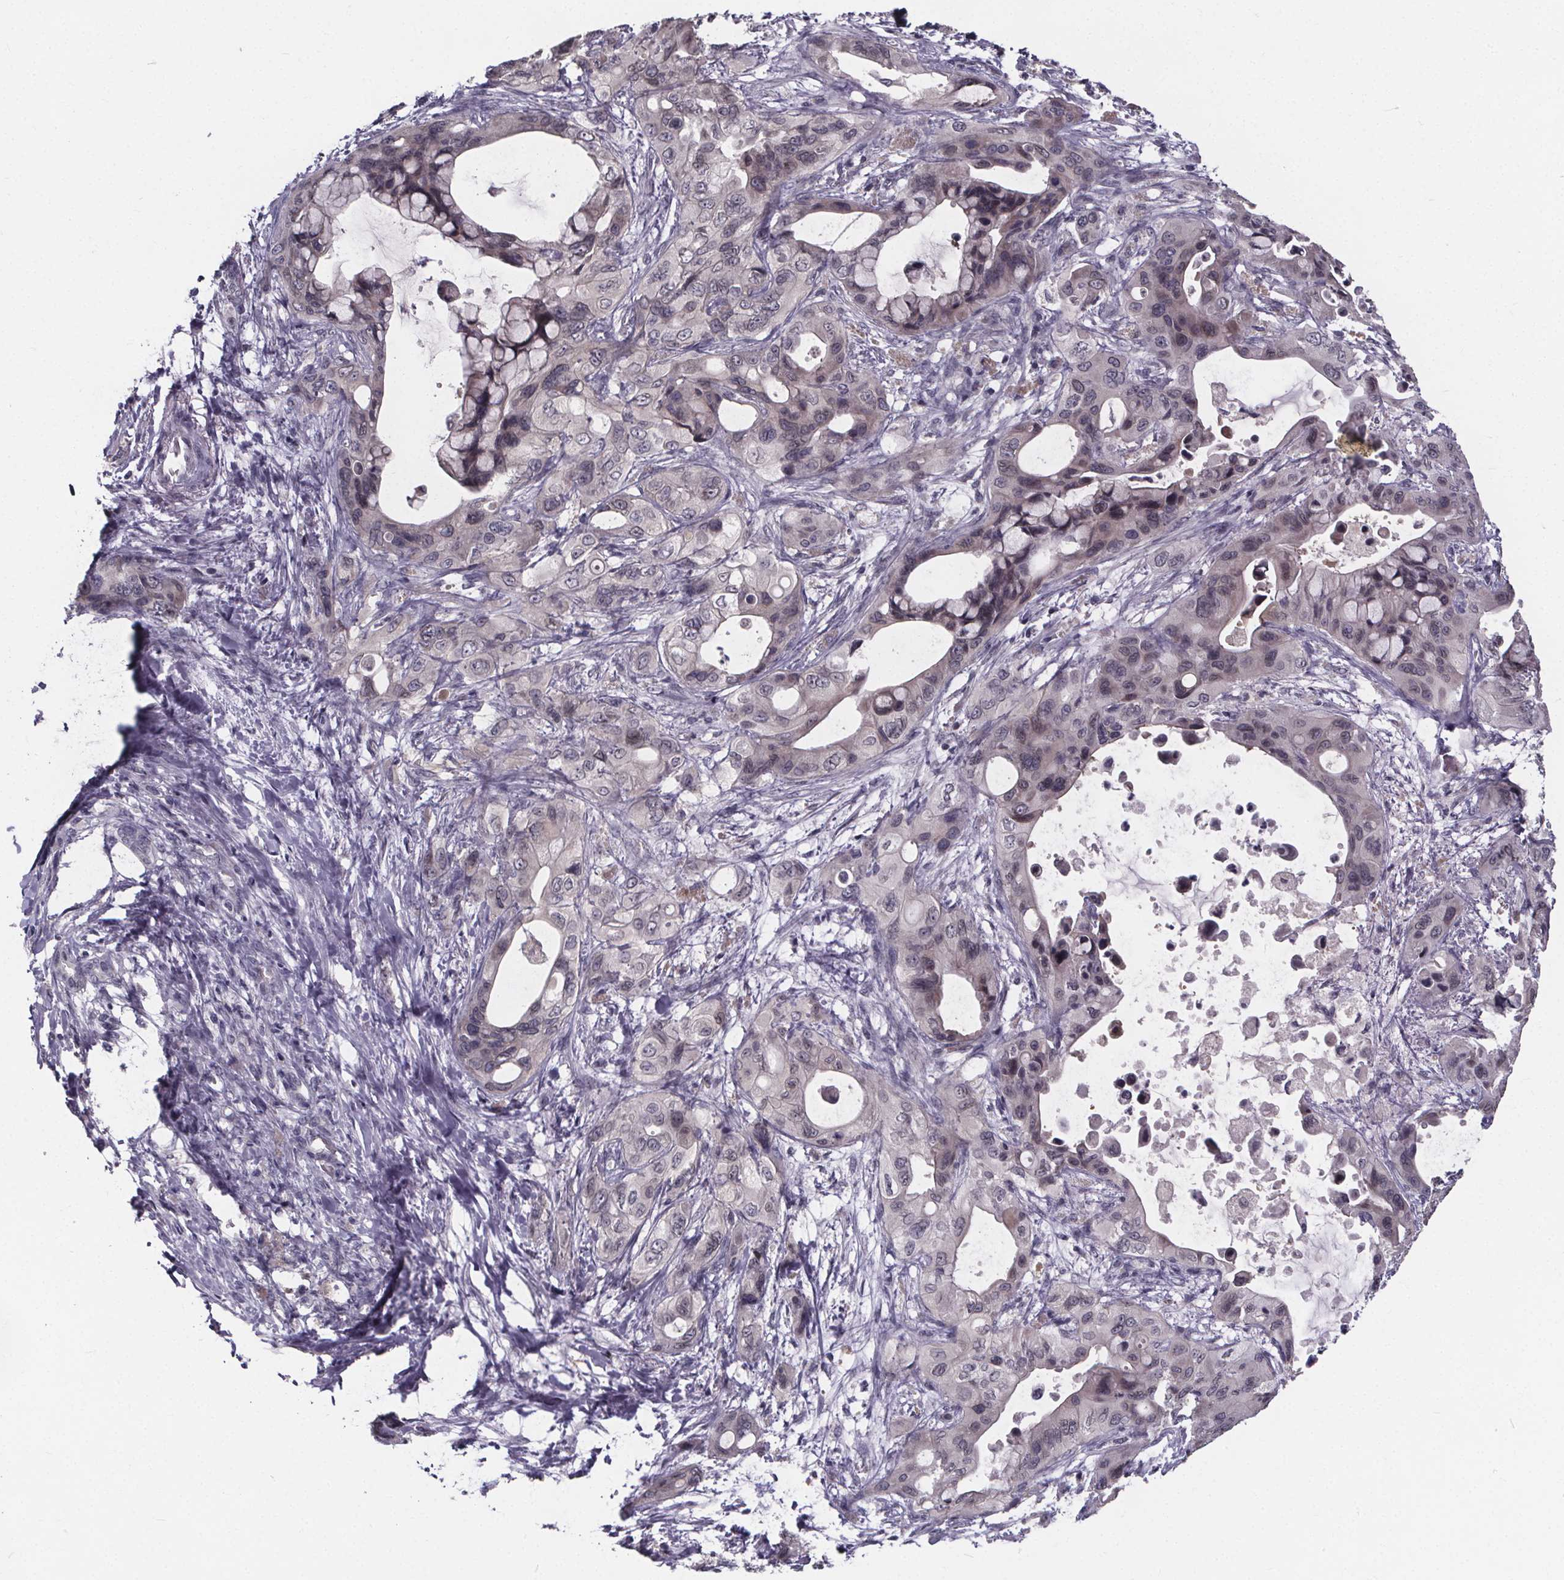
{"staining": {"intensity": "negative", "quantity": "none", "location": "none"}, "tissue": "pancreatic cancer", "cell_type": "Tumor cells", "image_type": "cancer", "snomed": [{"axis": "morphology", "description": "Adenocarcinoma, NOS"}, {"axis": "topography", "description": "Pancreas"}], "caption": "Immunohistochemical staining of pancreatic cancer (adenocarcinoma) exhibits no significant expression in tumor cells. (DAB immunohistochemistry (IHC), high magnification).", "gene": "FAM181B", "patient": {"sex": "male", "age": 71}}